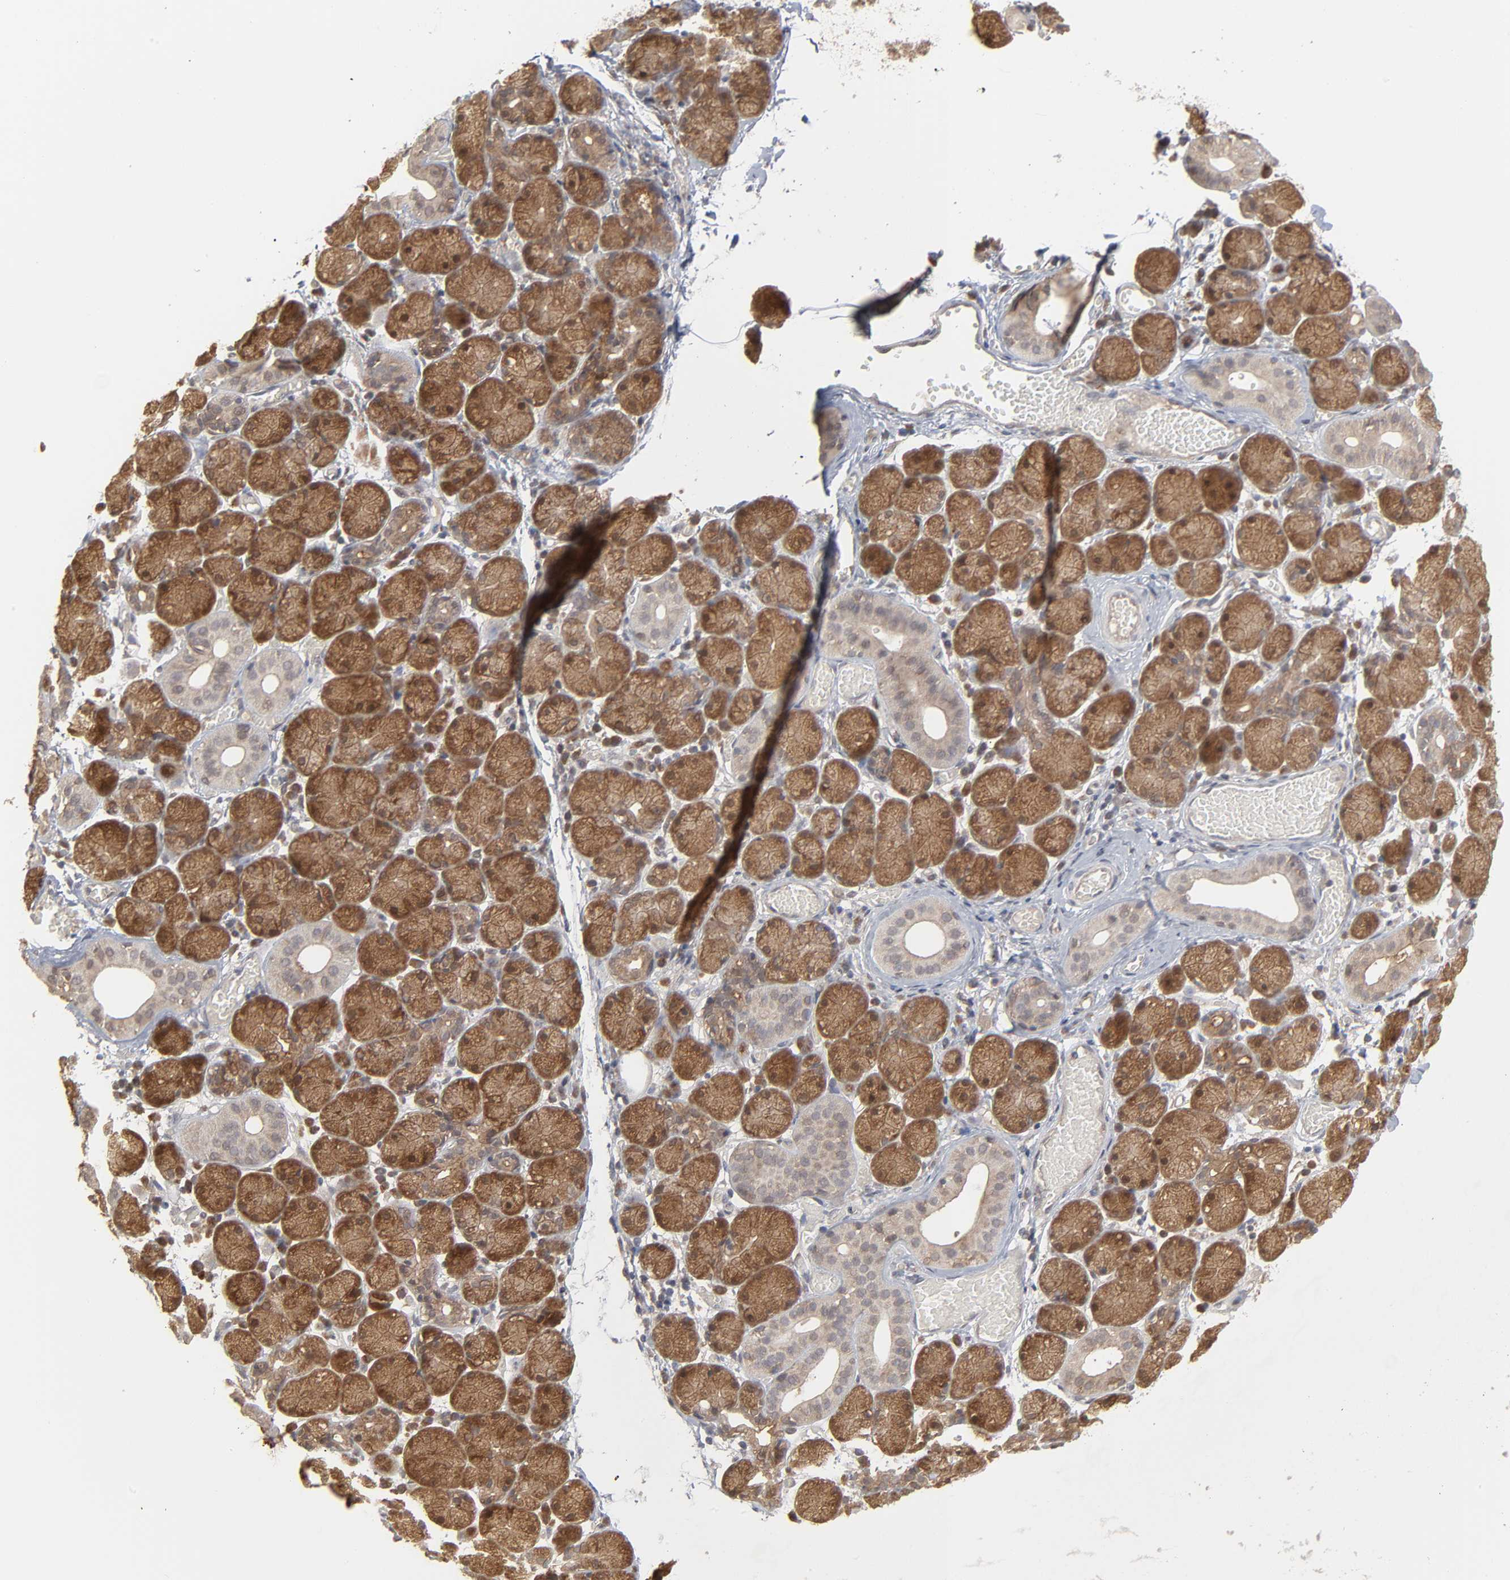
{"staining": {"intensity": "moderate", "quantity": ">75%", "location": "cytoplasmic/membranous,nuclear"}, "tissue": "salivary gland", "cell_type": "Glandular cells", "image_type": "normal", "snomed": [{"axis": "morphology", "description": "Normal tissue, NOS"}, {"axis": "topography", "description": "Salivary gland"}], "caption": "A micrograph of human salivary gland stained for a protein displays moderate cytoplasmic/membranous,nuclear brown staining in glandular cells.", "gene": "SCFD1", "patient": {"sex": "female", "age": 24}}